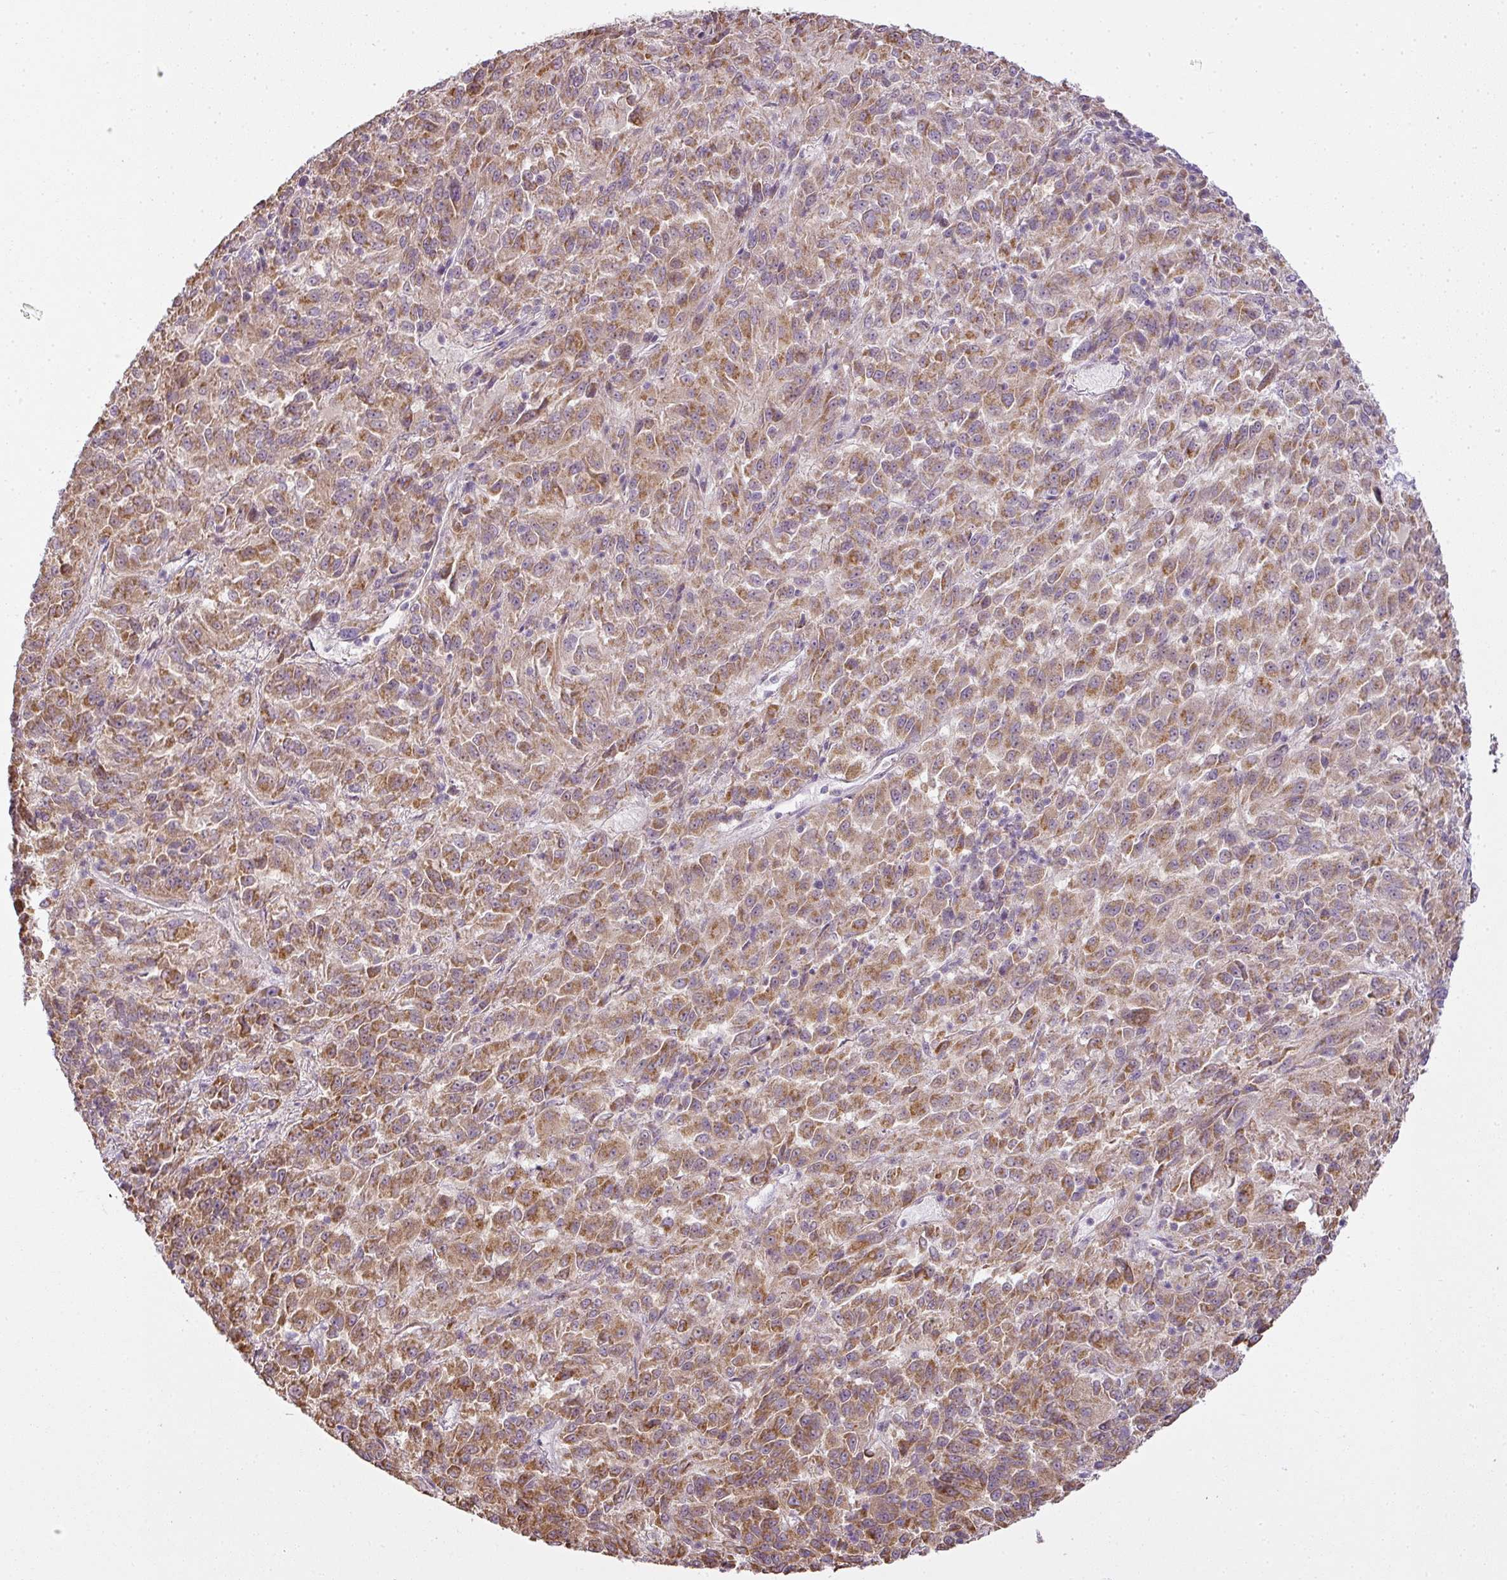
{"staining": {"intensity": "moderate", "quantity": ">75%", "location": "cytoplasmic/membranous"}, "tissue": "melanoma", "cell_type": "Tumor cells", "image_type": "cancer", "snomed": [{"axis": "morphology", "description": "Malignant melanoma, Metastatic site"}, {"axis": "topography", "description": "Lung"}], "caption": "Melanoma stained with a brown dye displays moderate cytoplasmic/membranous positive expression in about >75% of tumor cells.", "gene": "LY75", "patient": {"sex": "male", "age": 64}}